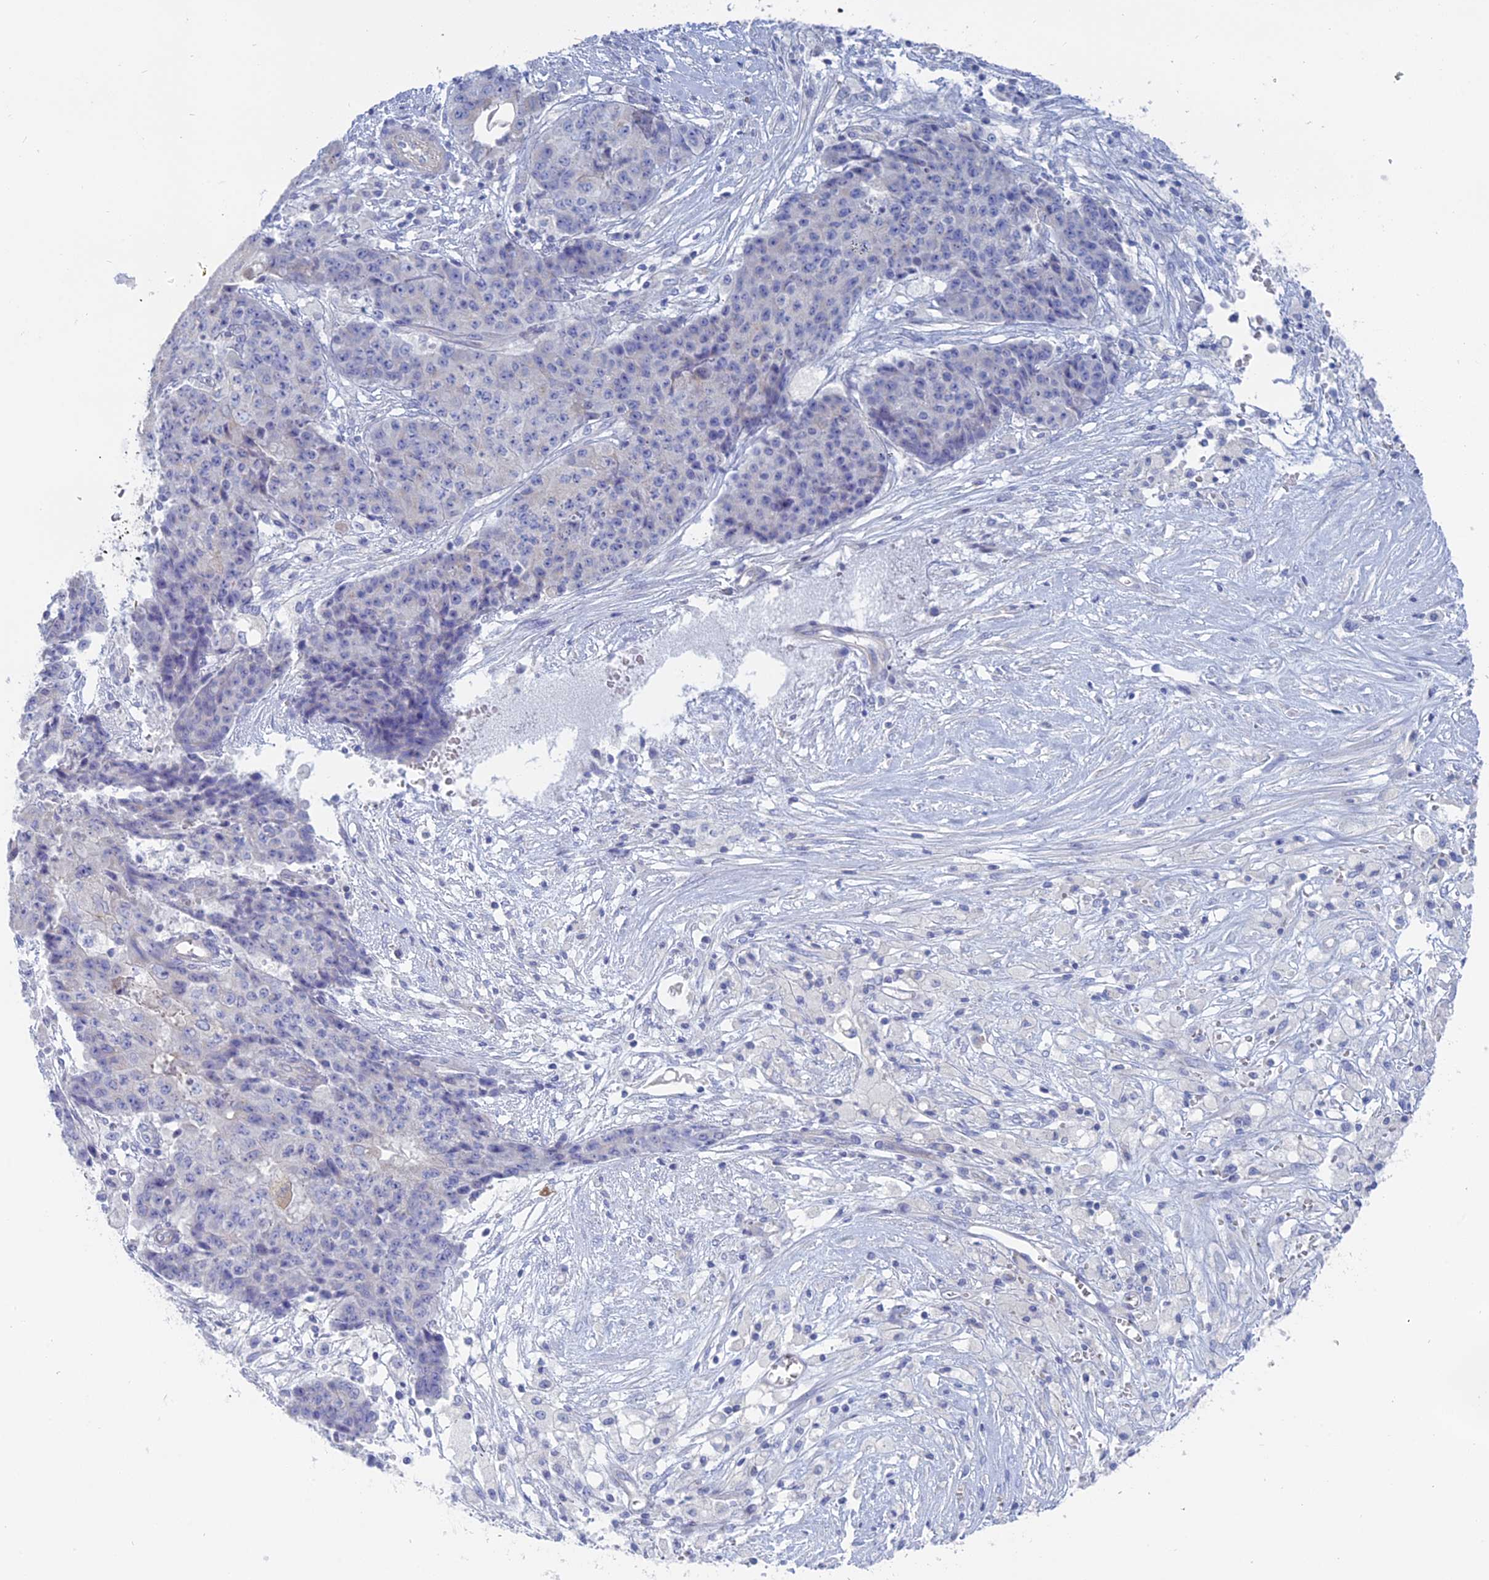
{"staining": {"intensity": "negative", "quantity": "none", "location": "none"}, "tissue": "ovarian cancer", "cell_type": "Tumor cells", "image_type": "cancer", "snomed": [{"axis": "morphology", "description": "Carcinoma, endometroid"}, {"axis": "topography", "description": "Ovary"}], "caption": "An image of human ovarian endometroid carcinoma is negative for staining in tumor cells. (DAB immunohistochemistry (IHC) visualized using brightfield microscopy, high magnification).", "gene": "TBC1D30", "patient": {"sex": "female", "age": 42}}